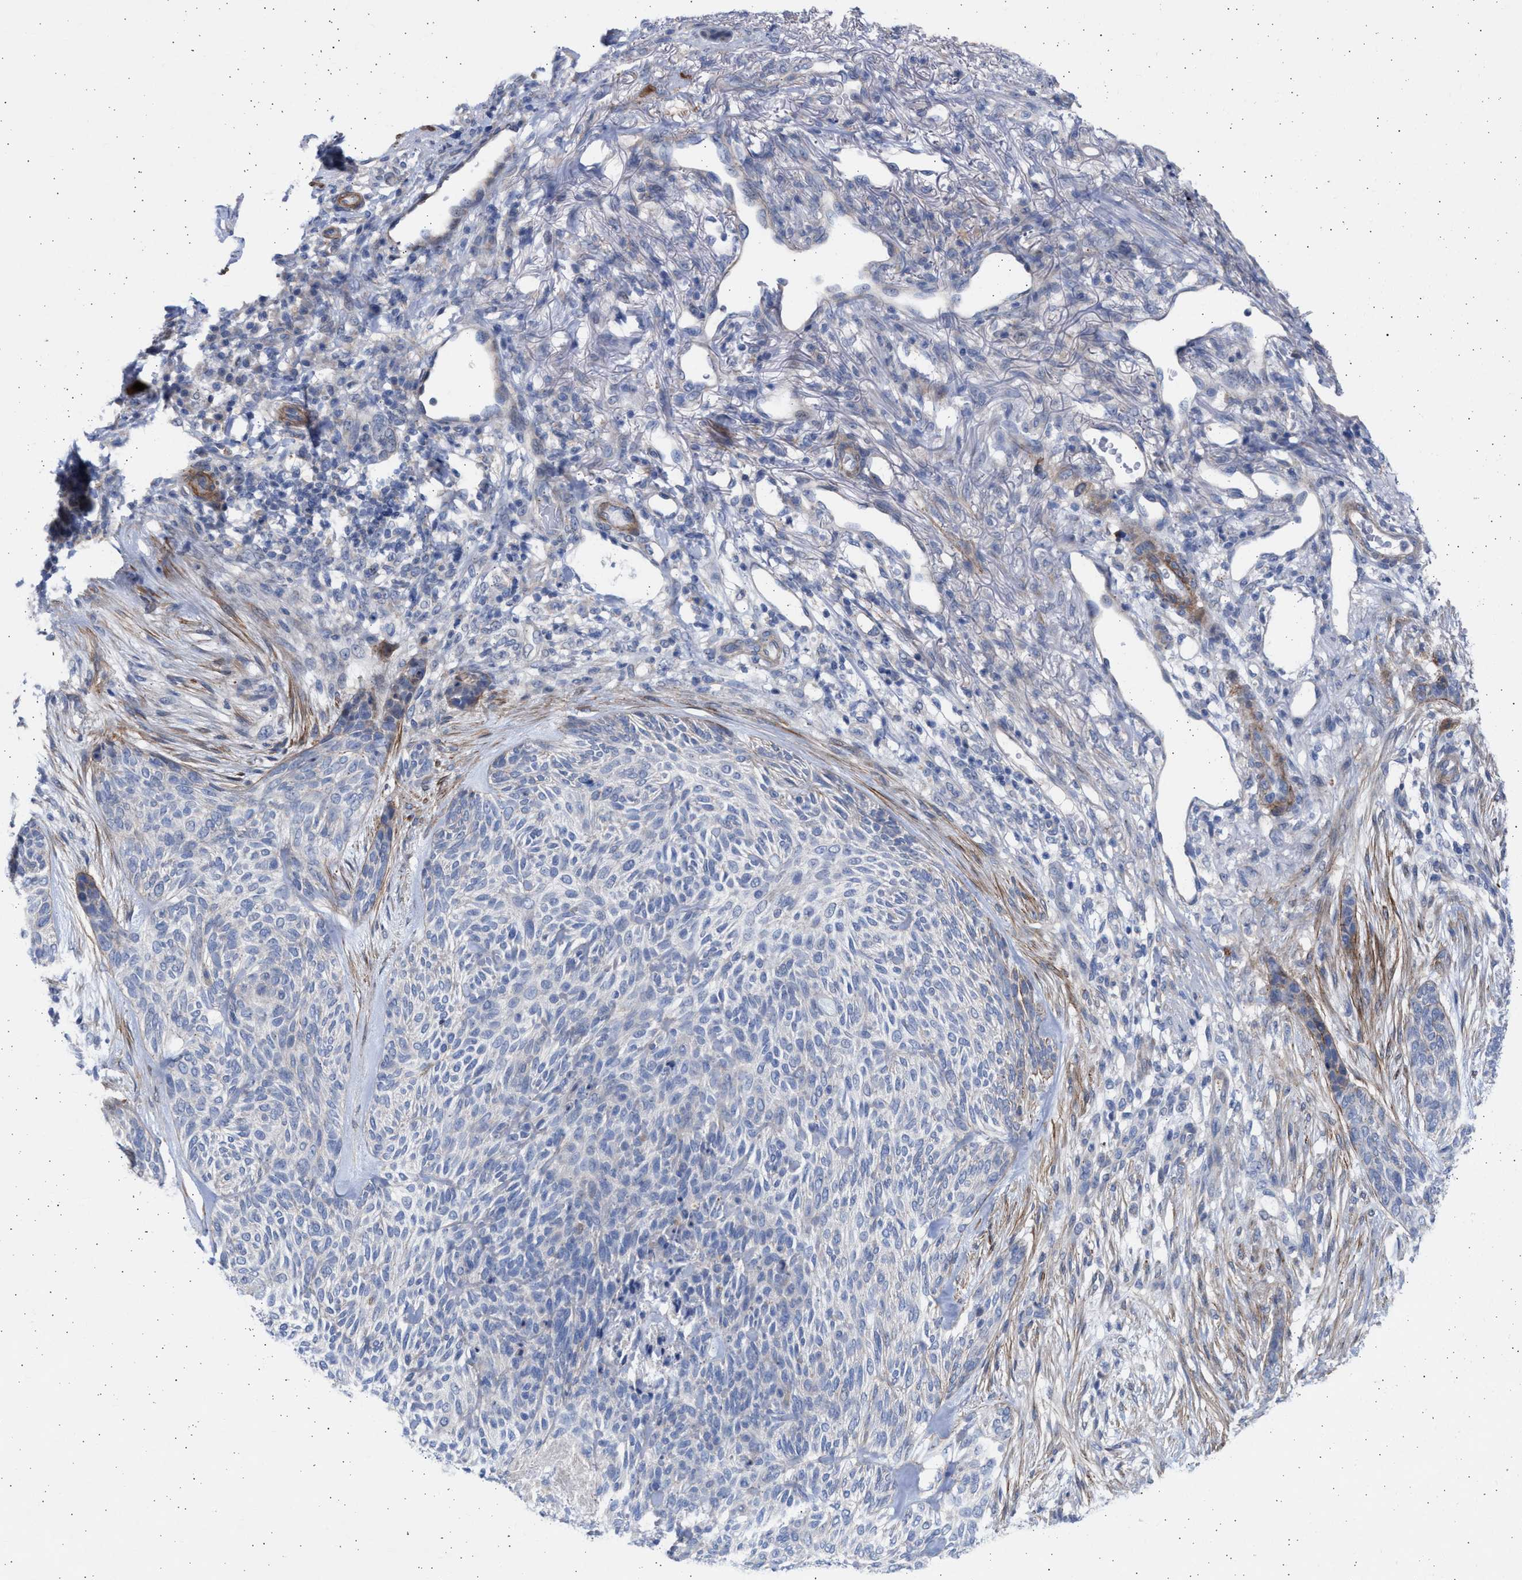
{"staining": {"intensity": "negative", "quantity": "none", "location": "none"}, "tissue": "skin cancer", "cell_type": "Tumor cells", "image_type": "cancer", "snomed": [{"axis": "morphology", "description": "Basal cell carcinoma"}, {"axis": "topography", "description": "Skin"}], "caption": "Tumor cells show no significant expression in skin basal cell carcinoma.", "gene": "NBR1", "patient": {"sex": "male", "age": 55}}